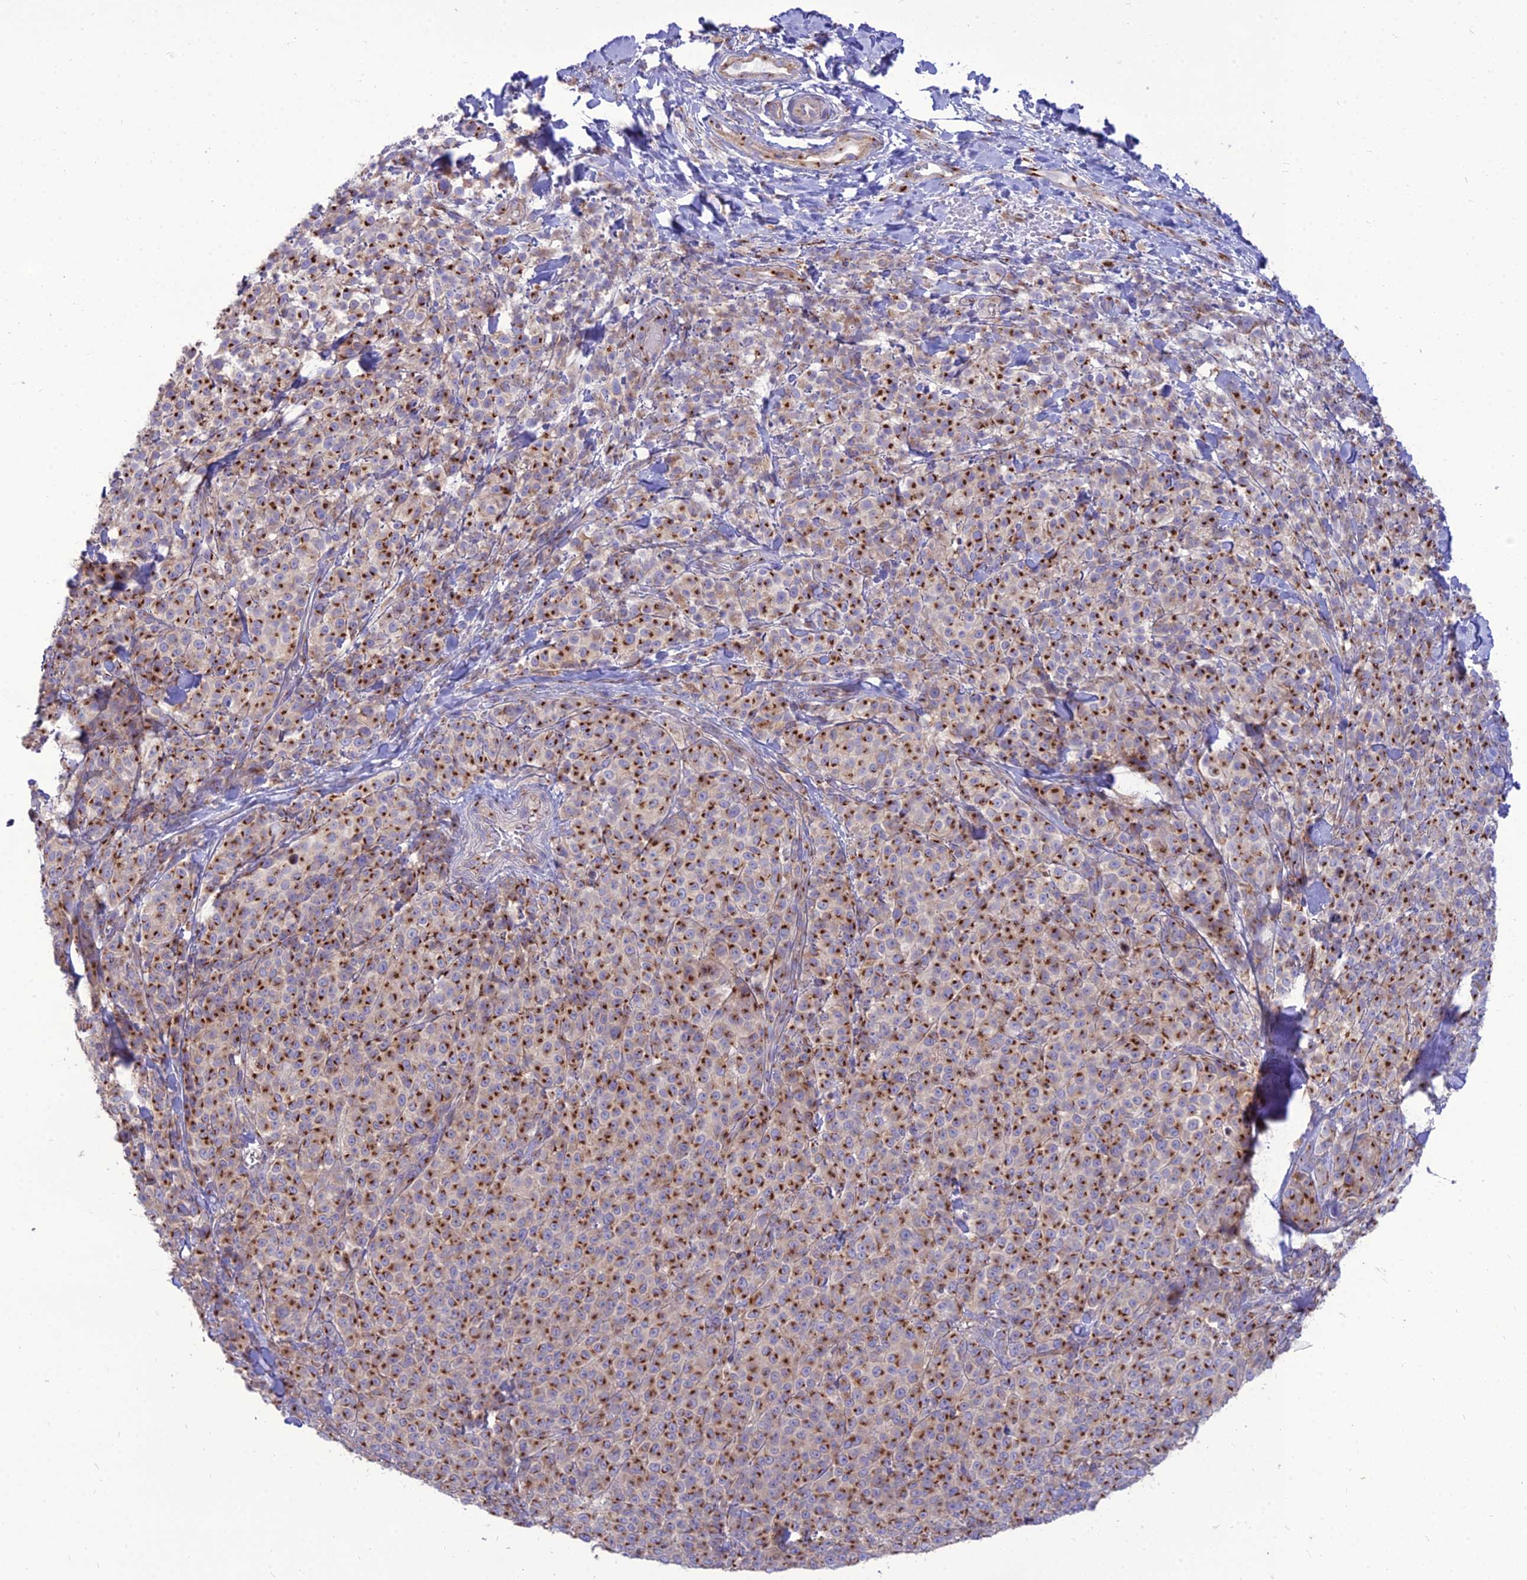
{"staining": {"intensity": "strong", "quantity": "25%-75%", "location": "cytoplasmic/membranous"}, "tissue": "melanoma", "cell_type": "Tumor cells", "image_type": "cancer", "snomed": [{"axis": "morphology", "description": "Normal tissue, NOS"}, {"axis": "morphology", "description": "Malignant melanoma, NOS"}, {"axis": "topography", "description": "Skin"}], "caption": "Tumor cells display high levels of strong cytoplasmic/membranous positivity in about 25%-75% of cells in human malignant melanoma.", "gene": "SPRYD7", "patient": {"sex": "female", "age": 34}}